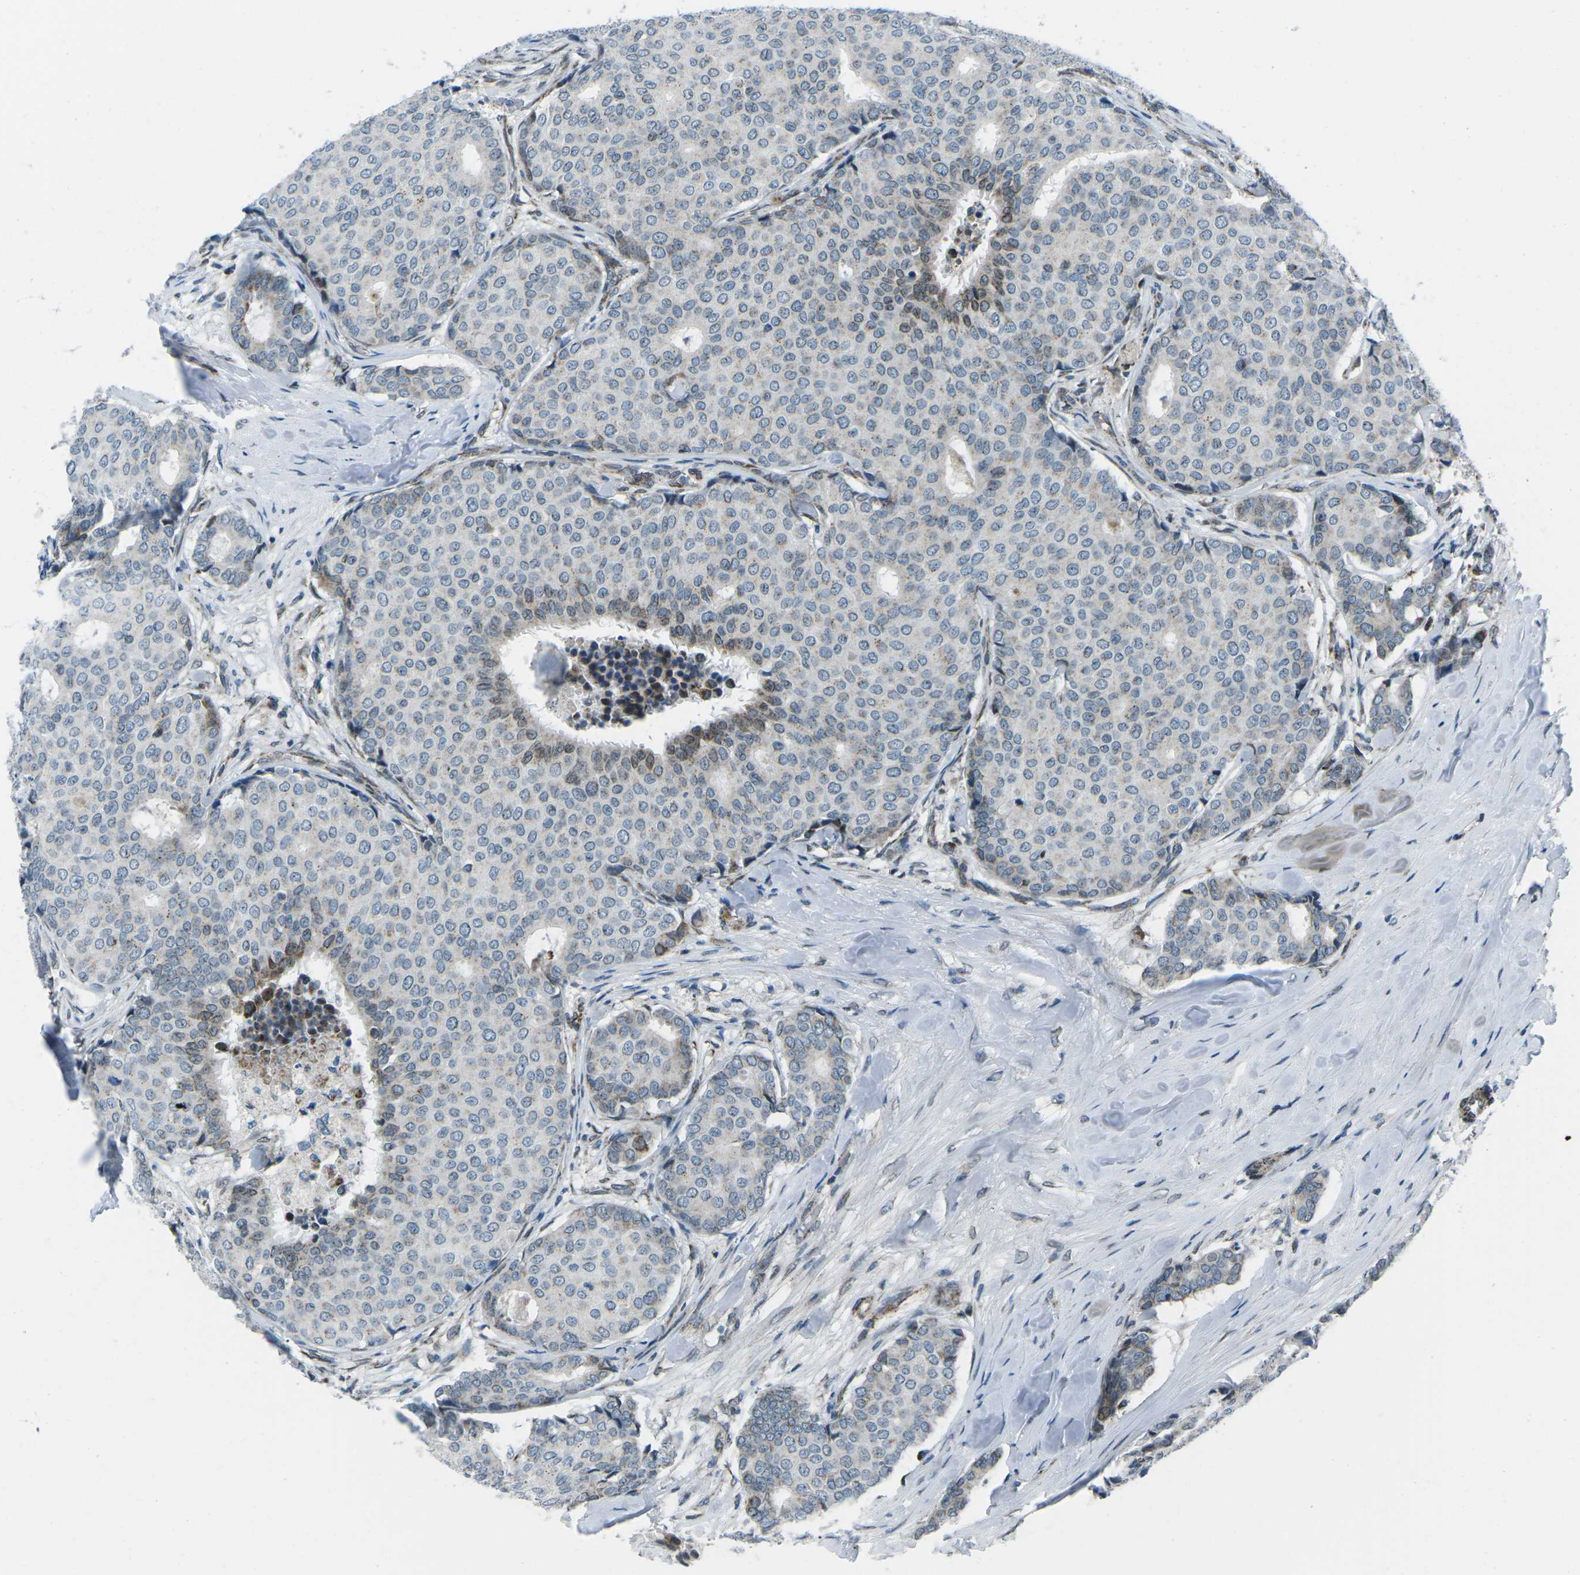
{"staining": {"intensity": "moderate", "quantity": "<25%", "location": "cytoplasmic/membranous"}, "tissue": "breast cancer", "cell_type": "Tumor cells", "image_type": "cancer", "snomed": [{"axis": "morphology", "description": "Duct carcinoma"}, {"axis": "topography", "description": "Breast"}], "caption": "IHC (DAB (3,3'-diaminobenzidine)) staining of human breast cancer reveals moderate cytoplasmic/membranous protein positivity in approximately <25% of tumor cells.", "gene": "RFESD", "patient": {"sex": "female", "age": 75}}